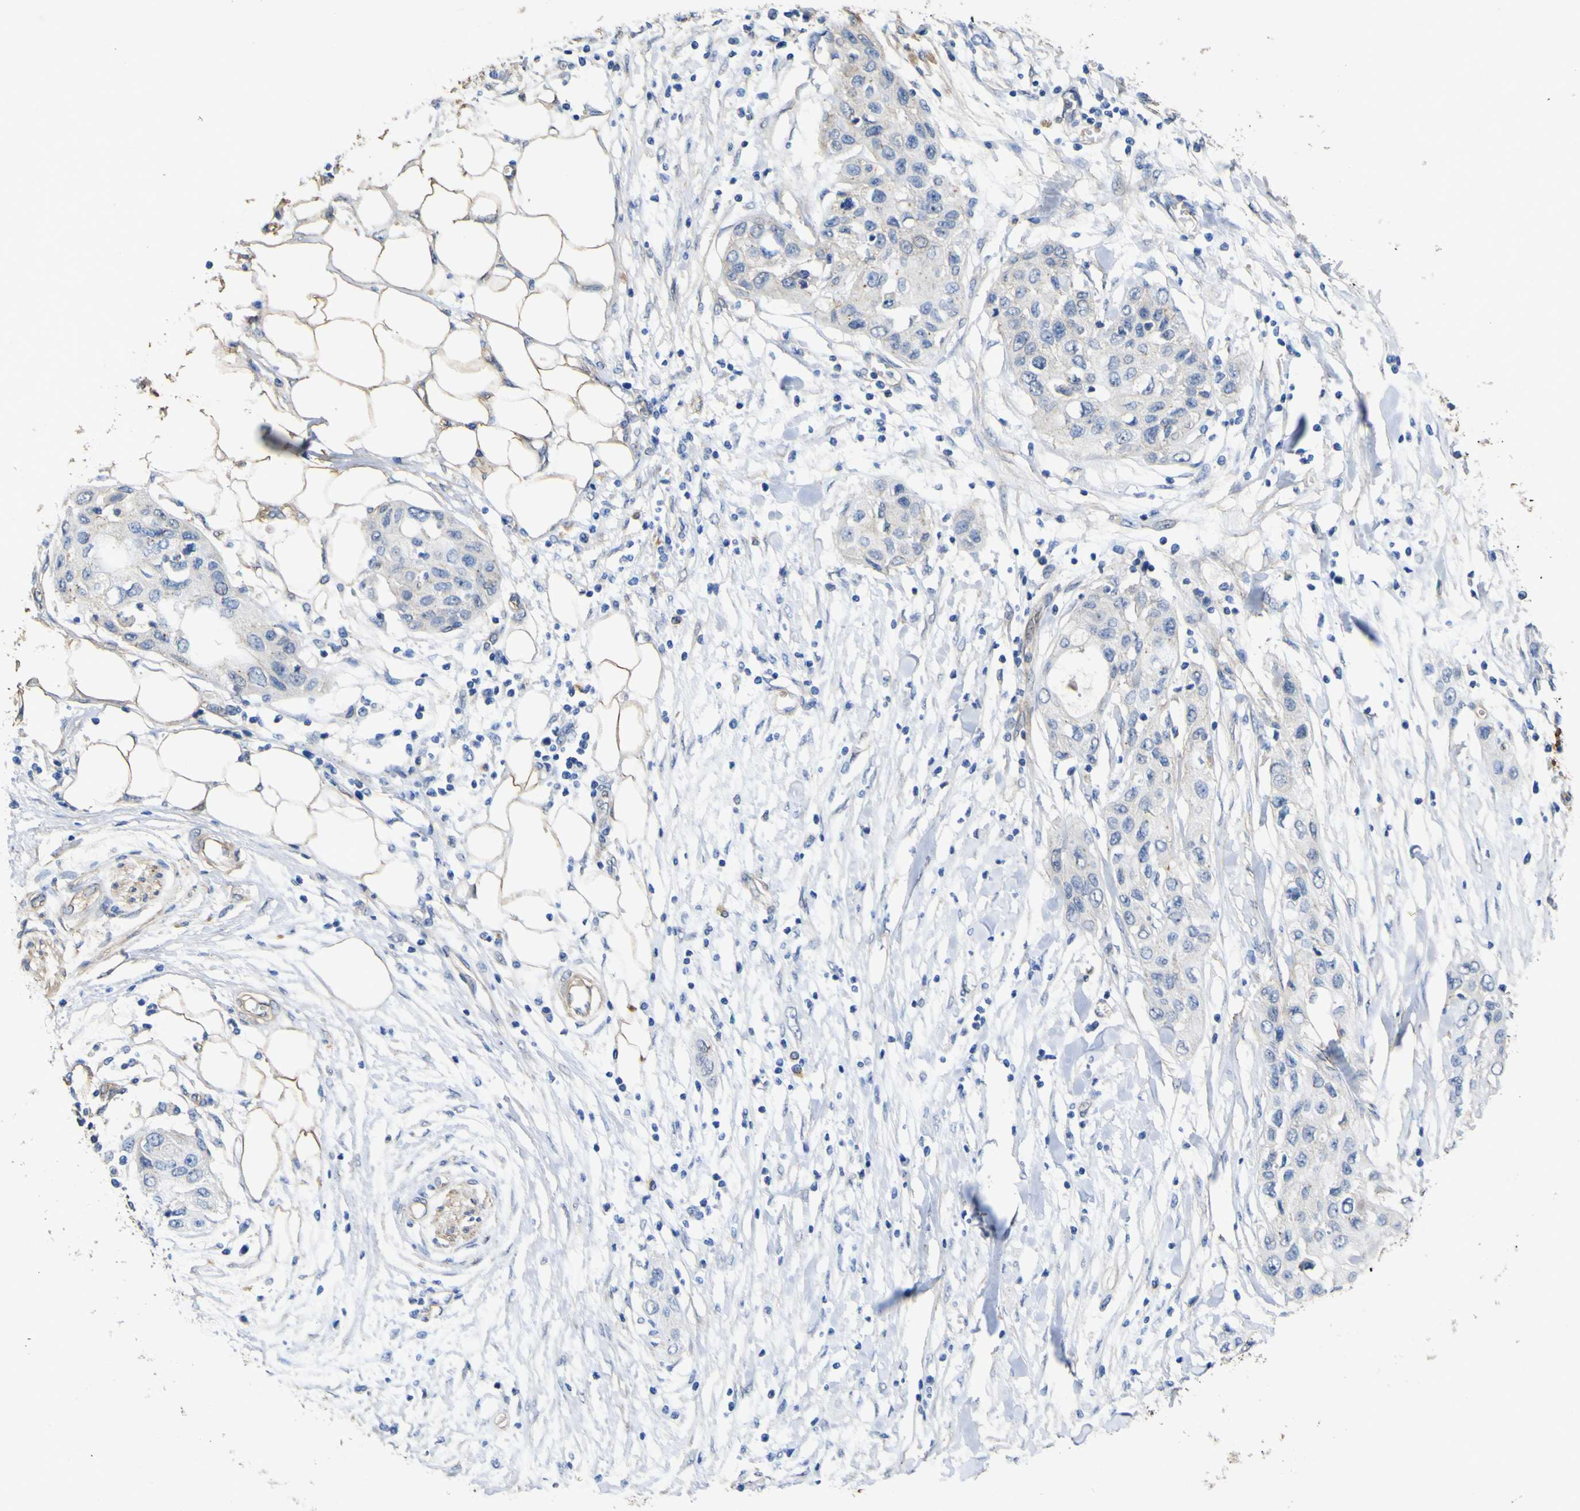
{"staining": {"intensity": "weak", "quantity": "<25%", "location": "cytoplasmic/membranous"}, "tissue": "pancreatic cancer", "cell_type": "Tumor cells", "image_type": "cancer", "snomed": [{"axis": "morphology", "description": "Adenocarcinoma, NOS"}, {"axis": "topography", "description": "Pancreas"}], "caption": "This is an immunohistochemistry image of pancreatic cancer (adenocarcinoma). There is no staining in tumor cells.", "gene": "TNFSF15", "patient": {"sex": "female", "age": 70}}